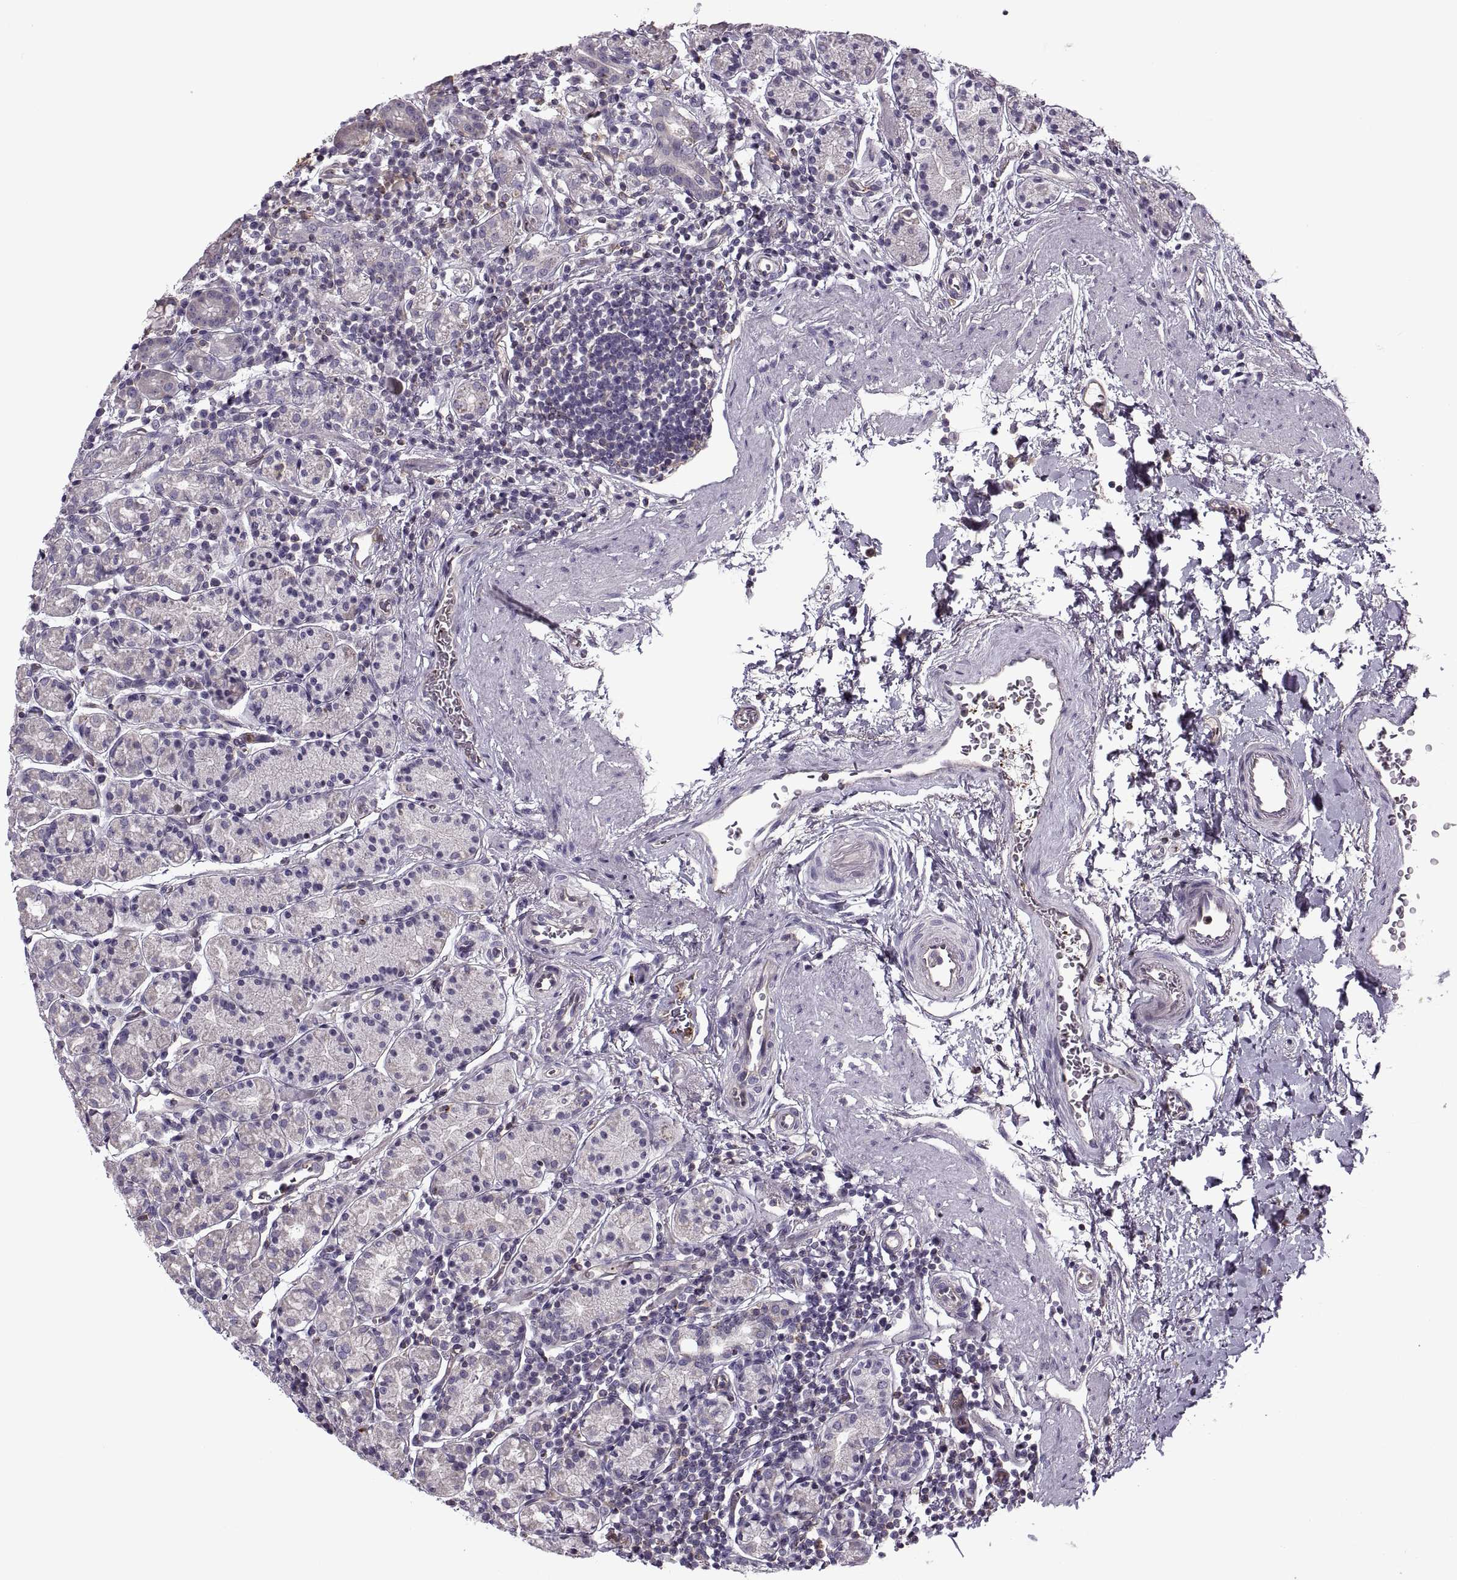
{"staining": {"intensity": "weak", "quantity": "25%-75%", "location": "cytoplasmic/membranous"}, "tissue": "stomach", "cell_type": "Glandular cells", "image_type": "normal", "snomed": [{"axis": "morphology", "description": "Normal tissue, NOS"}, {"axis": "topography", "description": "Stomach, upper"}, {"axis": "topography", "description": "Stomach"}], "caption": "Glandular cells demonstrate low levels of weak cytoplasmic/membranous expression in about 25%-75% of cells in benign stomach.", "gene": "SLC2A14", "patient": {"sex": "male", "age": 62}}